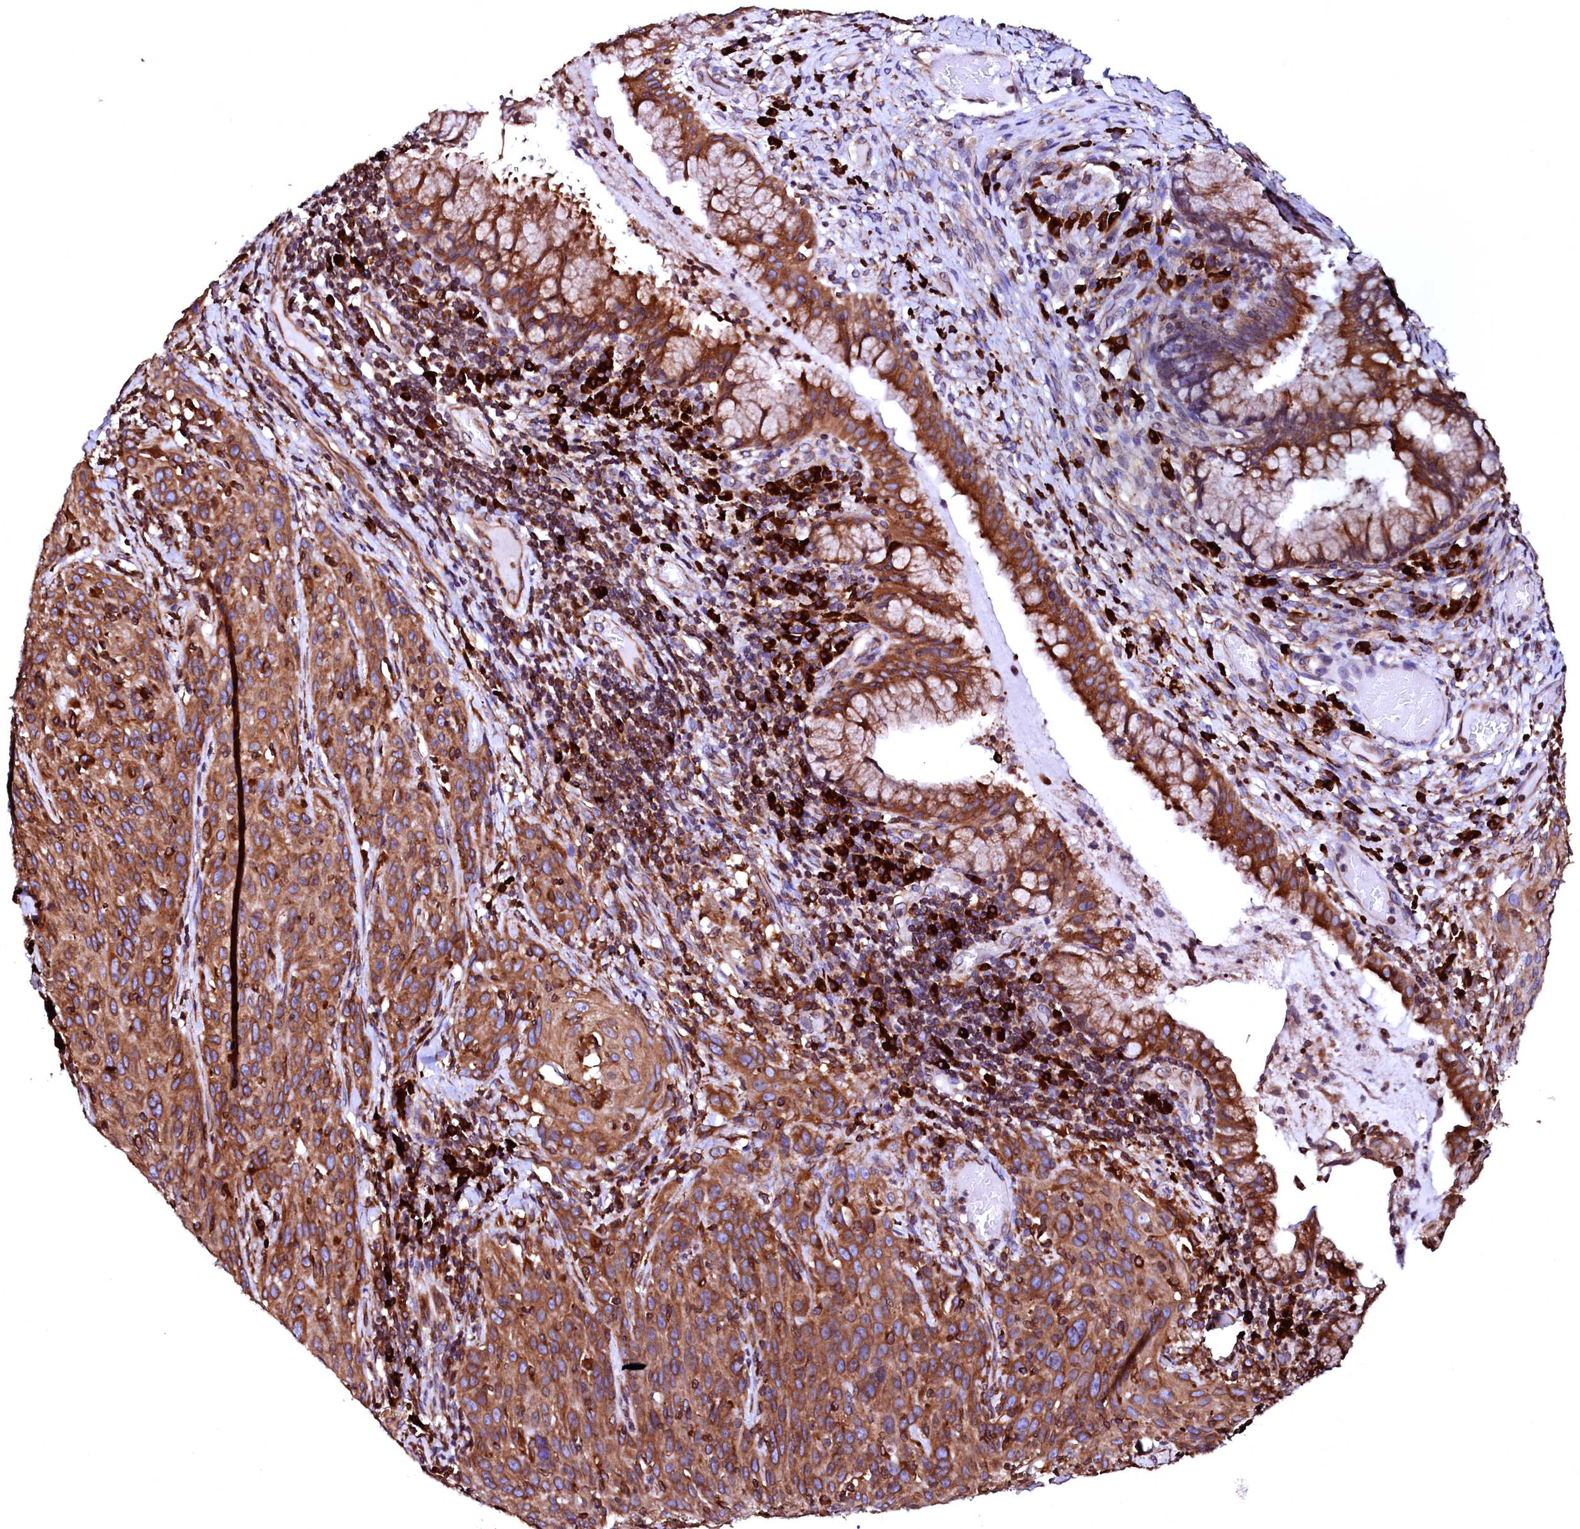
{"staining": {"intensity": "strong", "quantity": ">75%", "location": "cytoplasmic/membranous"}, "tissue": "cervical cancer", "cell_type": "Tumor cells", "image_type": "cancer", "snomed": [{"axis": "morphology", "description": "Squamous cell carcinoma, NOS"}, {"axis": "topography", "description": "Cervix"}], "caption": "Protein expression analysis of cervical cancer displays strong cytoplasmic/membranous staining in about >75% of tumor cells.", "gene": "DERL1", "patient": {"sex": "female", "age": 50}}